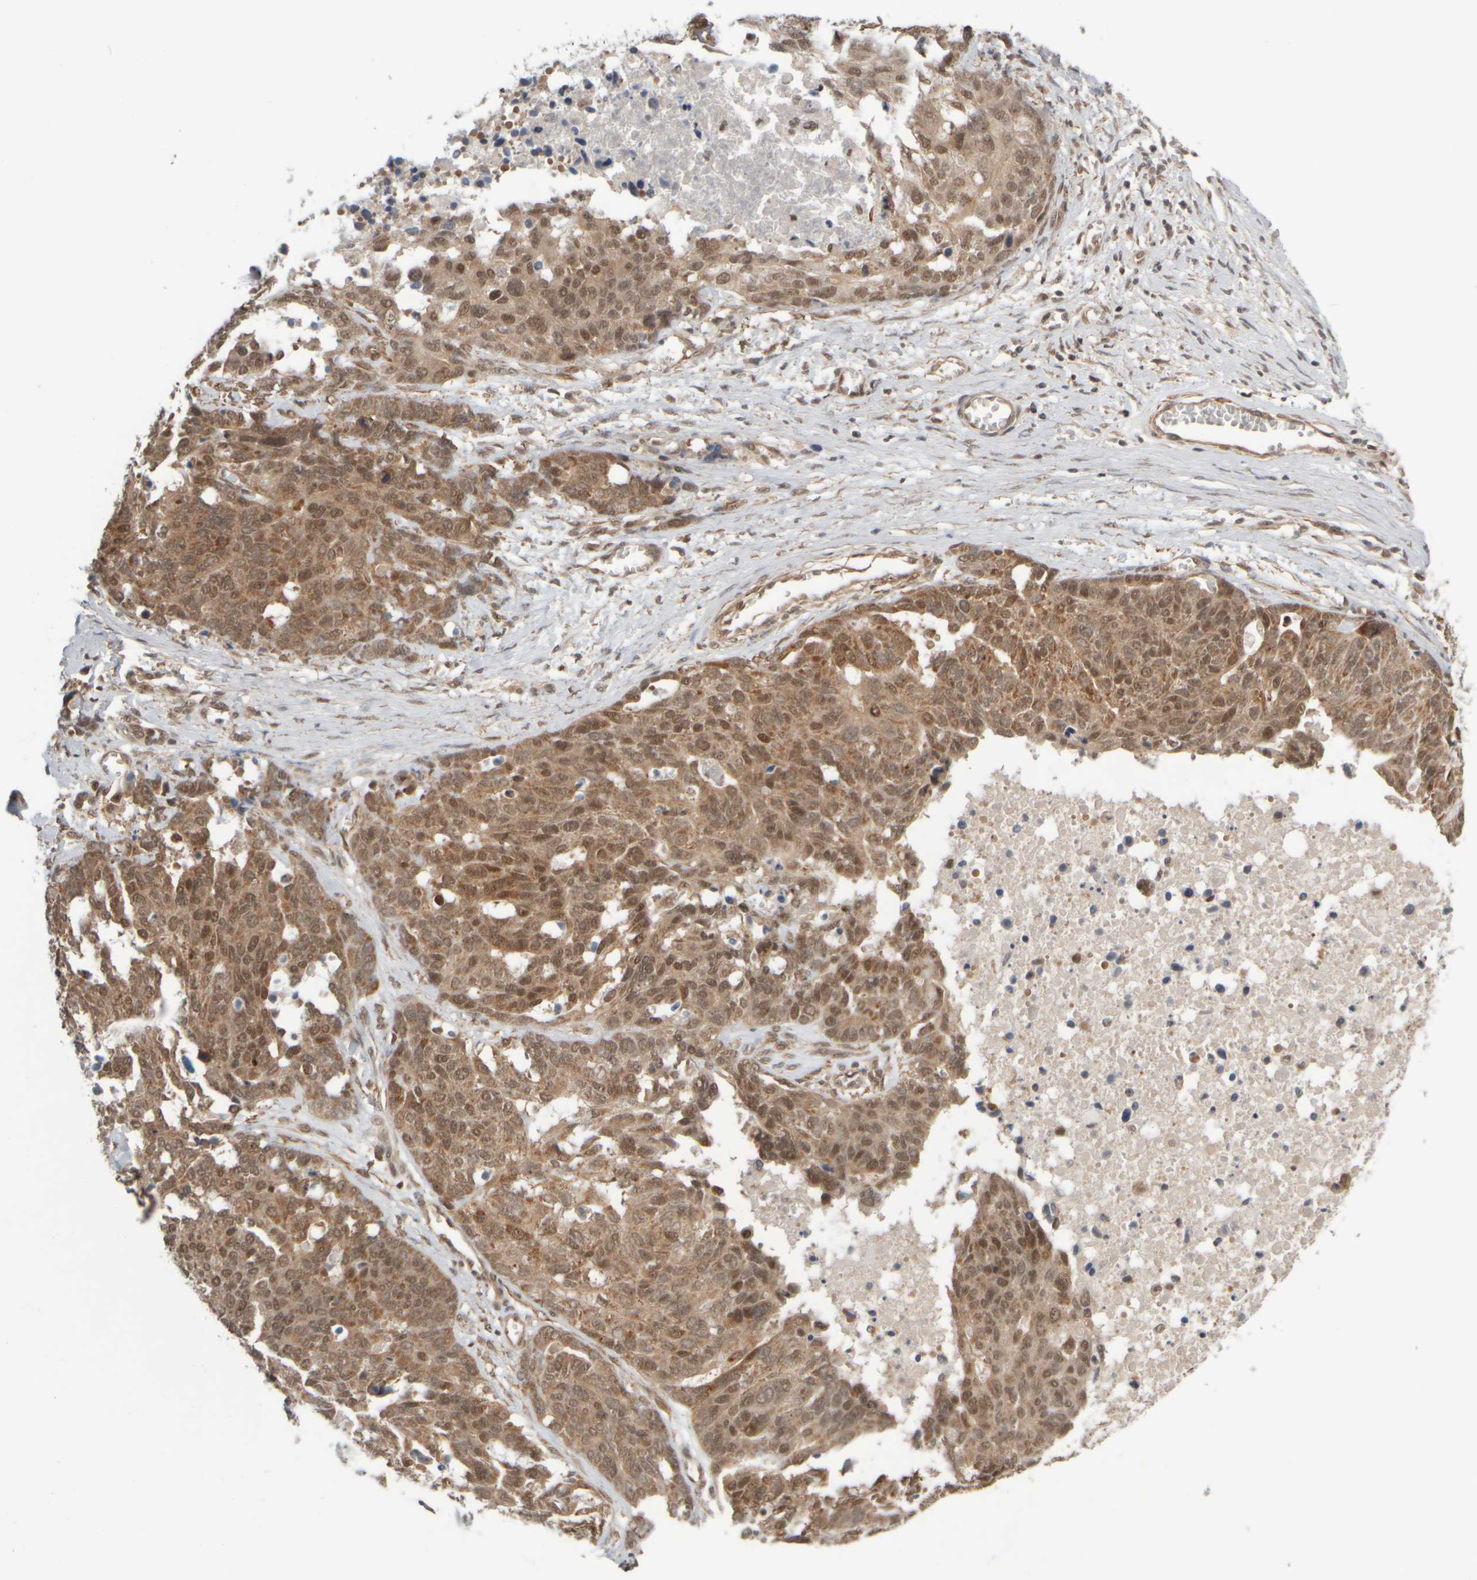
{"staining": {"intensity": "weak", "quantity": ">75%", "location": "cytoplasmic/membranous,nuclear"}, "tissue": "ovarian cancer", "cell_type": "Tumor cells", "image_type": "cancer", "snomed": [{"axis": "morphology", "description": "Cystadenocarcinoma, serous, NOS"}, {"axis": "topography", "description": "Ovary"}], "caption": "About >75% of tumor cells in human serous cystadenocarcinoma (ovarian) reveal weak cytoplasmic/membranous and nuclear protein expression as visualized by brown immunohistochemical staining.", "gene": "SYNRG", "patient": {"sex": "female", "age": 44}}